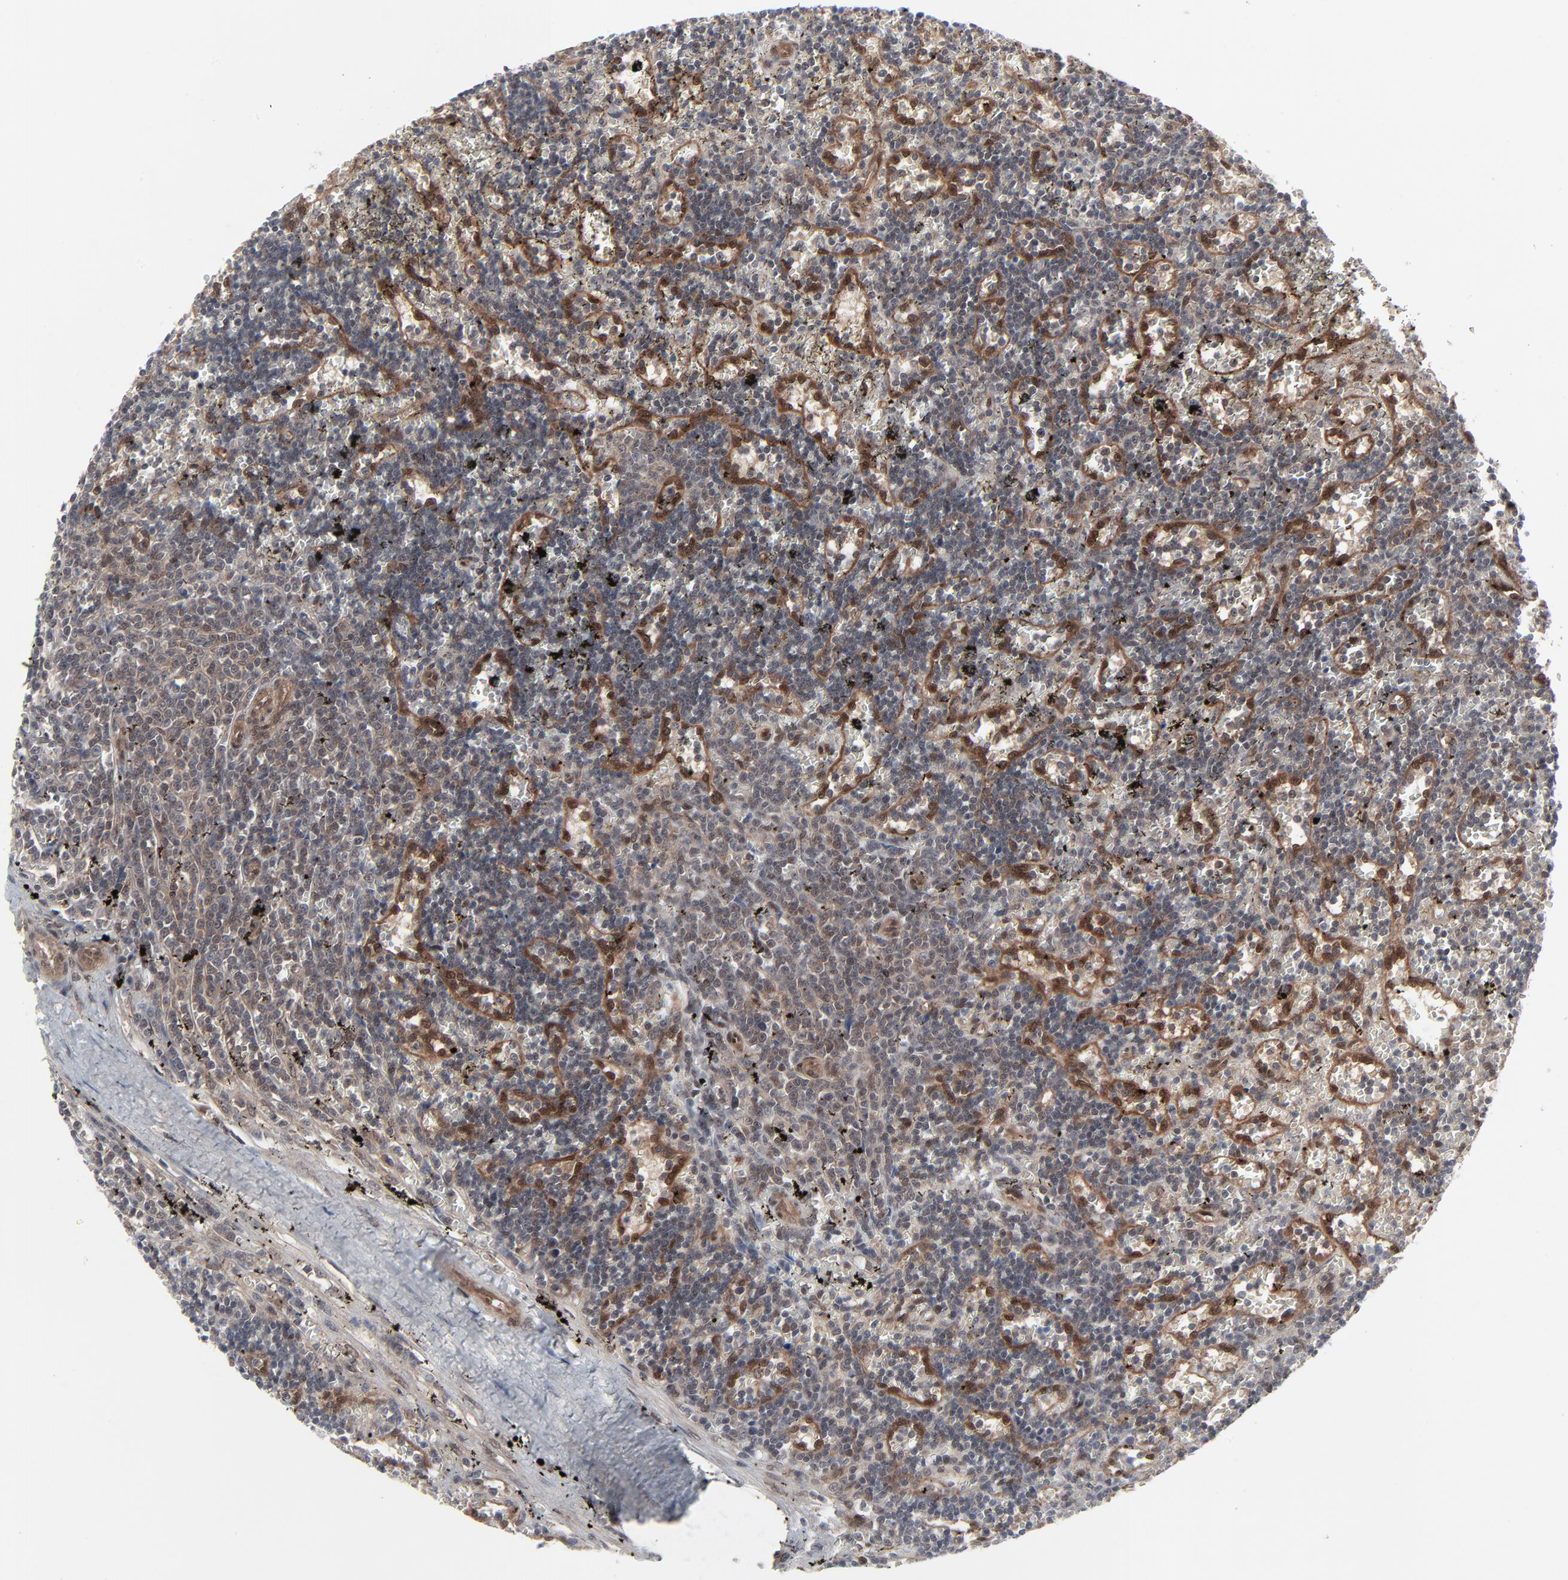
{"staining": {"intensity": "moderate", "quantity": "25%-75%", "location": "cytoplasmic/membranous,nuclear"}, "tissue": "lymphoma", "cell_type": "Tumor cells", "image_type": "cancer", "snomed": [{"axis": "morphology", "description": "Malignant lymphoma, non-Hodgkin's type, Low grade"}, {"axis": "topography", "description": "Spleen"}], "caption": "Protein positivity by immunohistochemistry exhibits moderate cytoplasmic/membranous and nuclear staining in approximately 25%-75% of tumor cells in low-grade malignant lymphoma, non-Hodgkin's type.", "gene": "AKT1", "patient": {"sex": "male", "age": 60}}